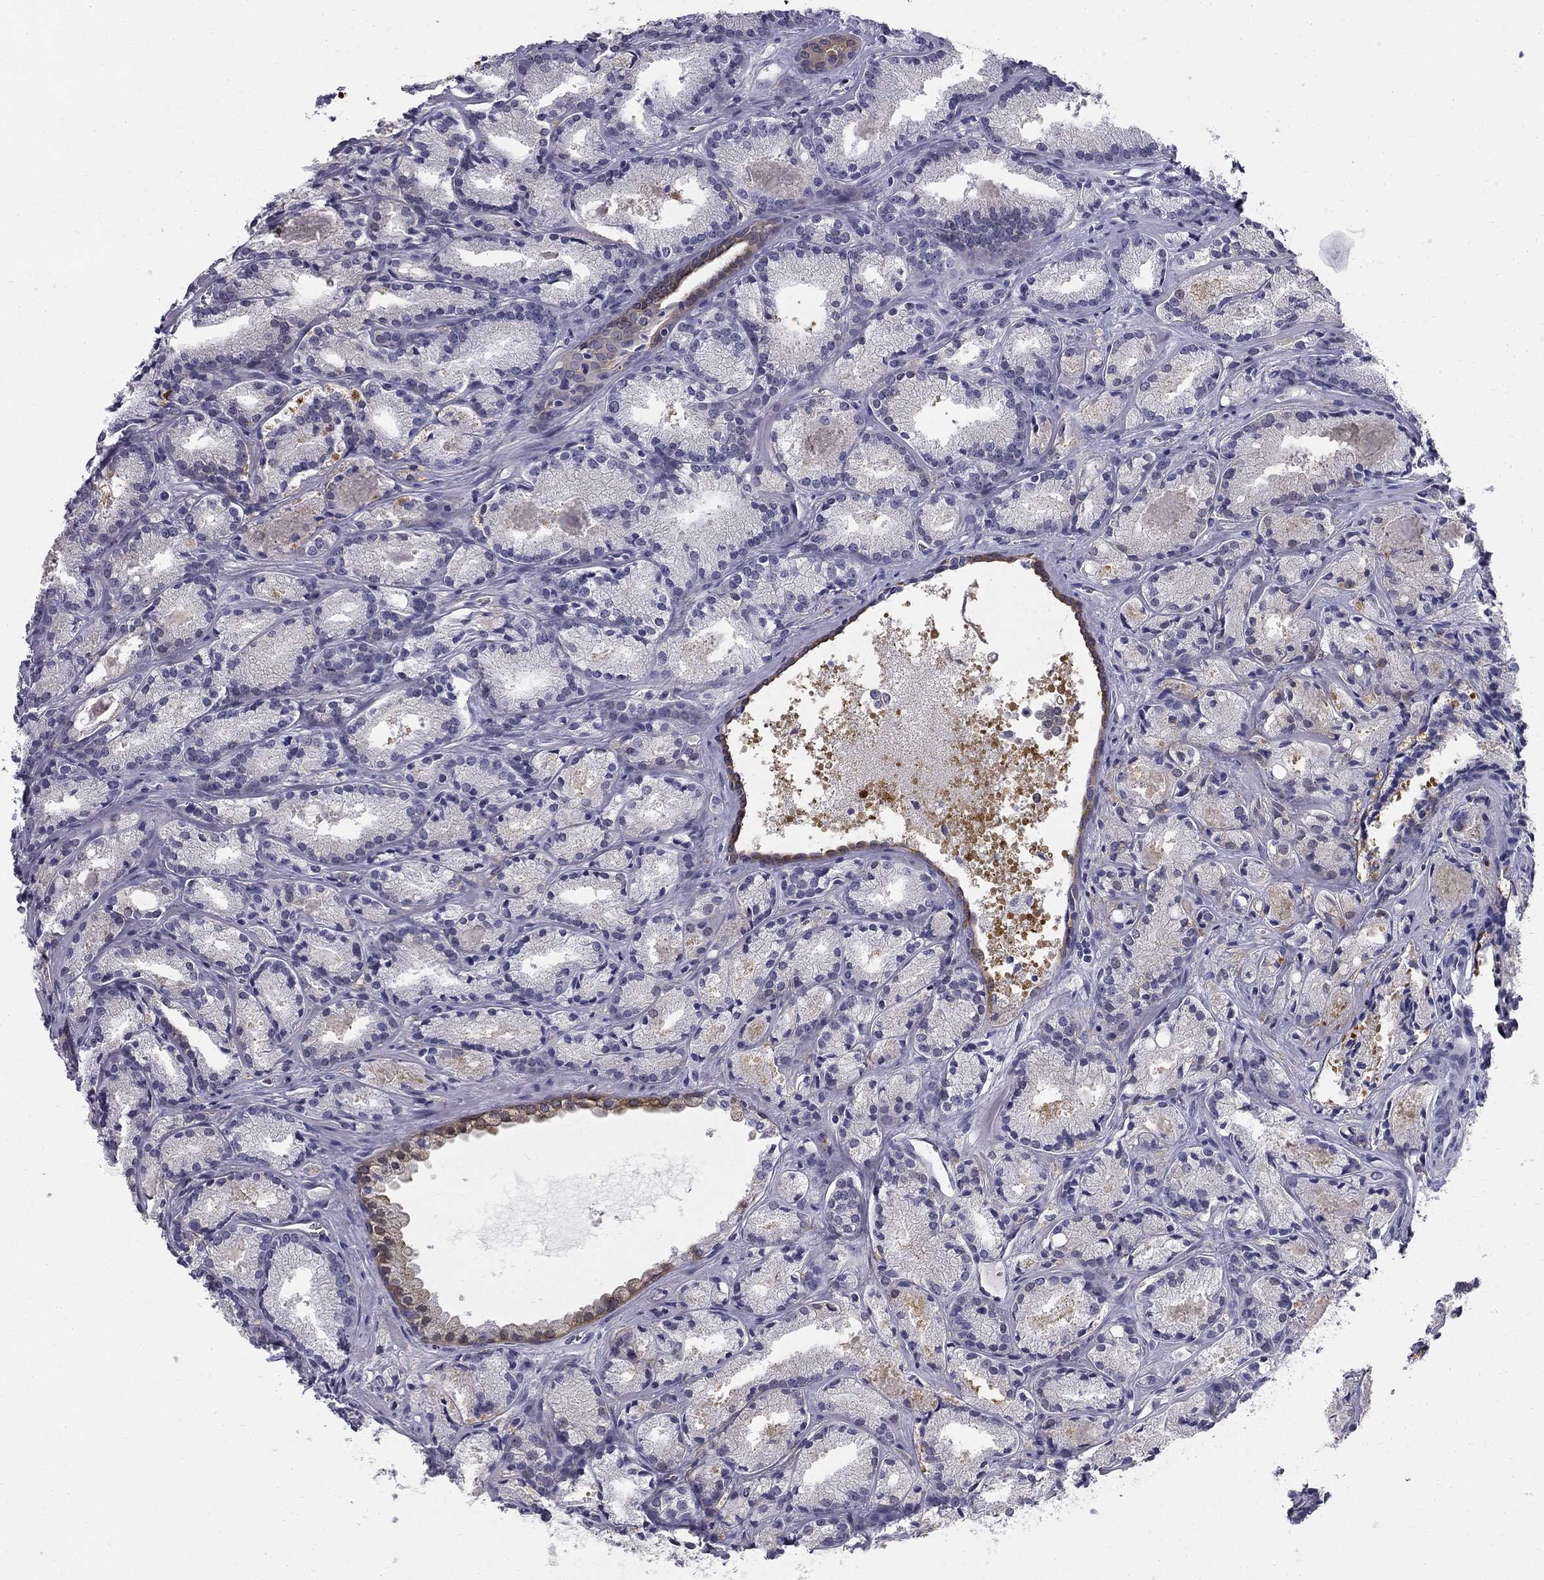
{"staining": {"intensity": "moderate", "quantity": "25%-75%", "location": "cytoplasmic/membranous"}, "tissue": "prostate cancer", "cell_type": "Tumor cells", "image_type": "cancer", "snomed": [{"axis": "morphology", "description": "Adenocarcinoma, NOS"}, {"axis": "morphology", "description": "Adenocarcinoma, High grade"}, {"axis": "topography", "description": "Prostate"}], "caption": "A micrograph of prostate cancer (adenocarcinoma (high-grade)) stained for a protein displays moderate cytoplasmic/membranous brown staining in tumor cells.", "gene": "SULT2B1", "patient": {"sex": "male", "age": 70}}